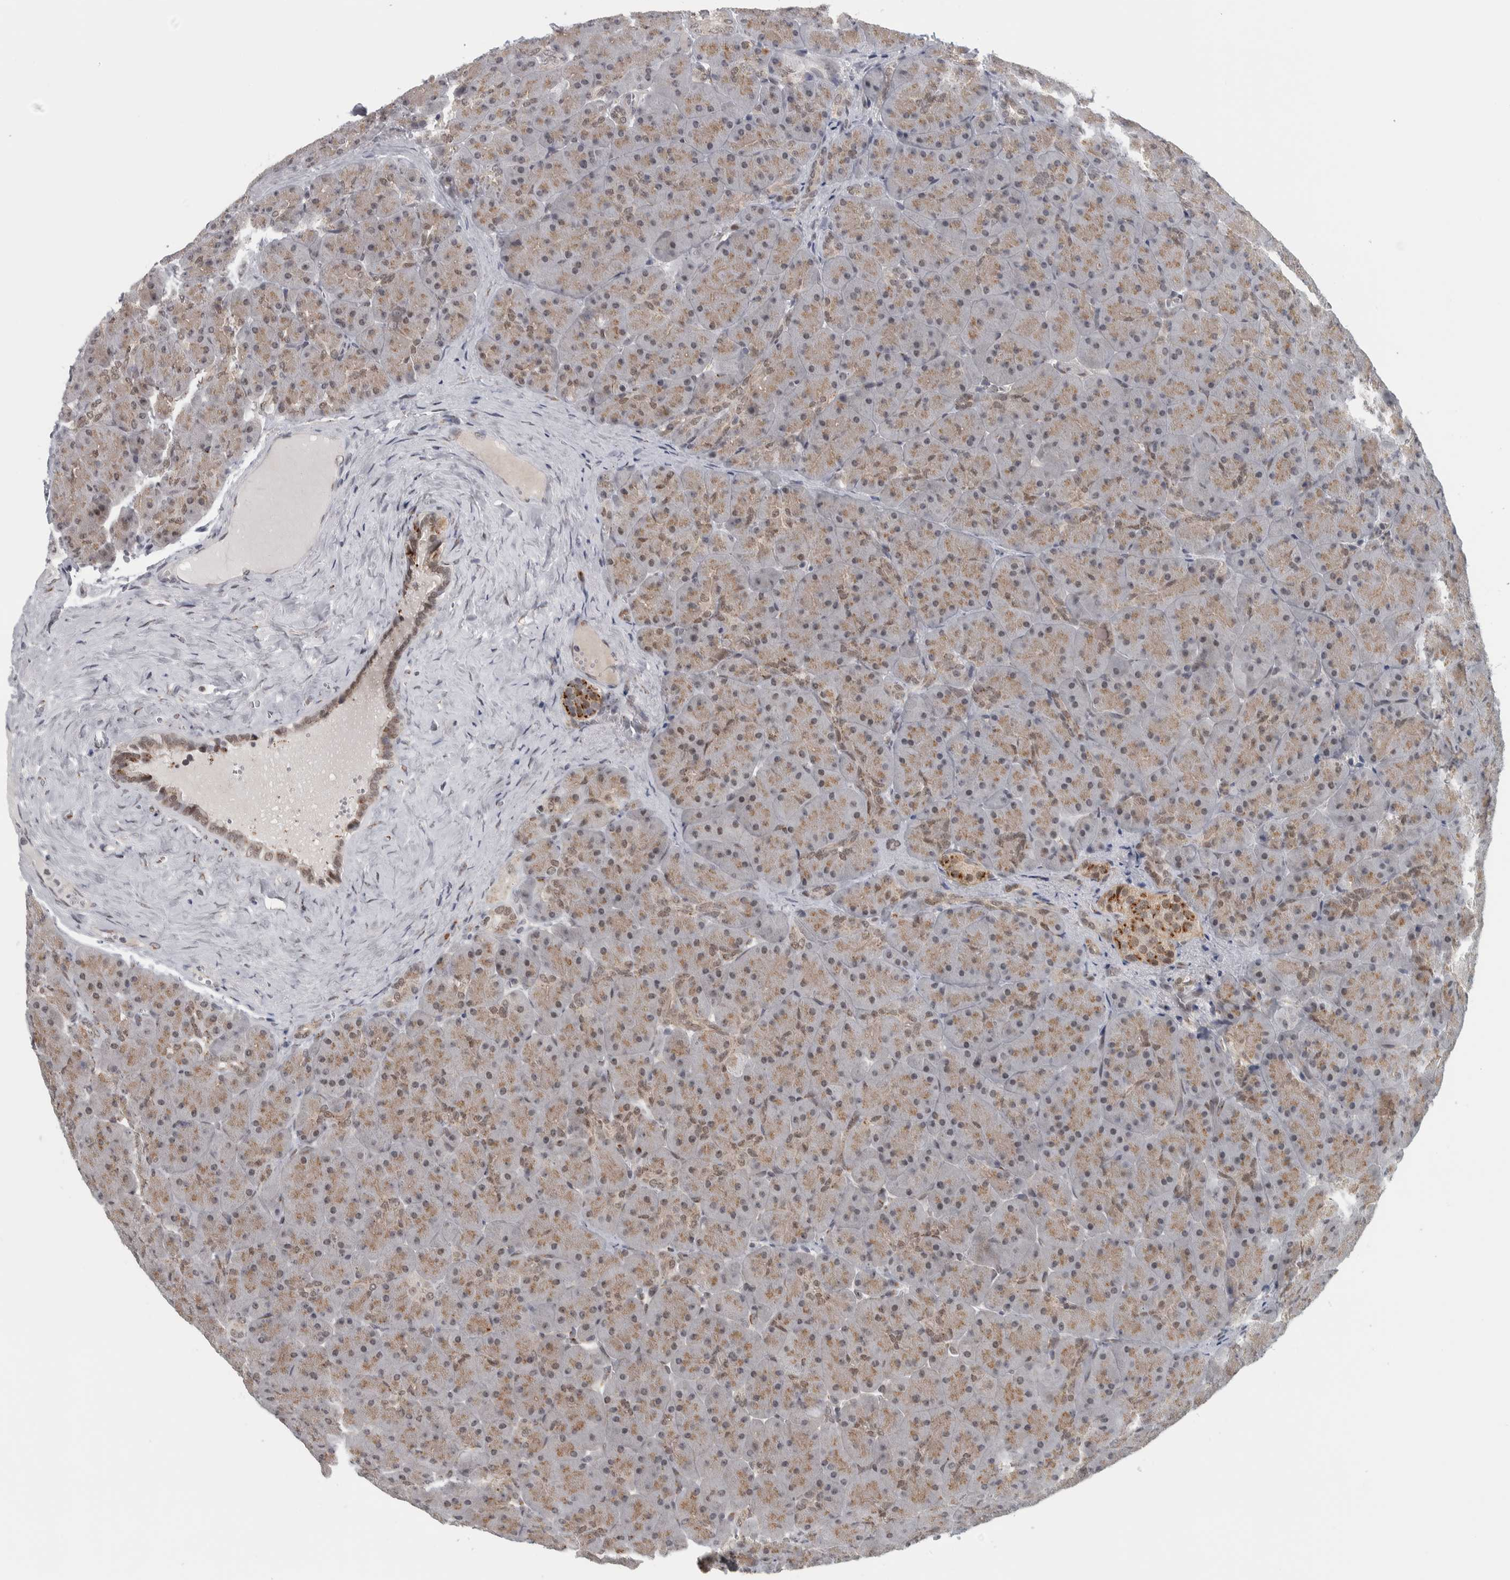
{"staining": {"intensity": "weak", "quantity": ">75%", "location": "cytoplasmic/membranous"}, "tissue": "pancreas", "cell_type": "Exocrine glandular cells", "image_type": "normal", "snomed": [{"axis": "morphology", "description": "Normal tissue, NOS"}, {"axis": "topography", "description": "Pancreas"}], "caption": "DAB (3,3'-diaminobenzidine) immunohistochemical staining of benign pancreas demonstrates weak cytoplasmic/membranous protein staining in about >75% of exocrine glandular cells. (brown staining indicates protein expression, while blue staining denotes nuclei).", "gene": "ZMYND8", "patient": {"sex": "male", "age": 66}}